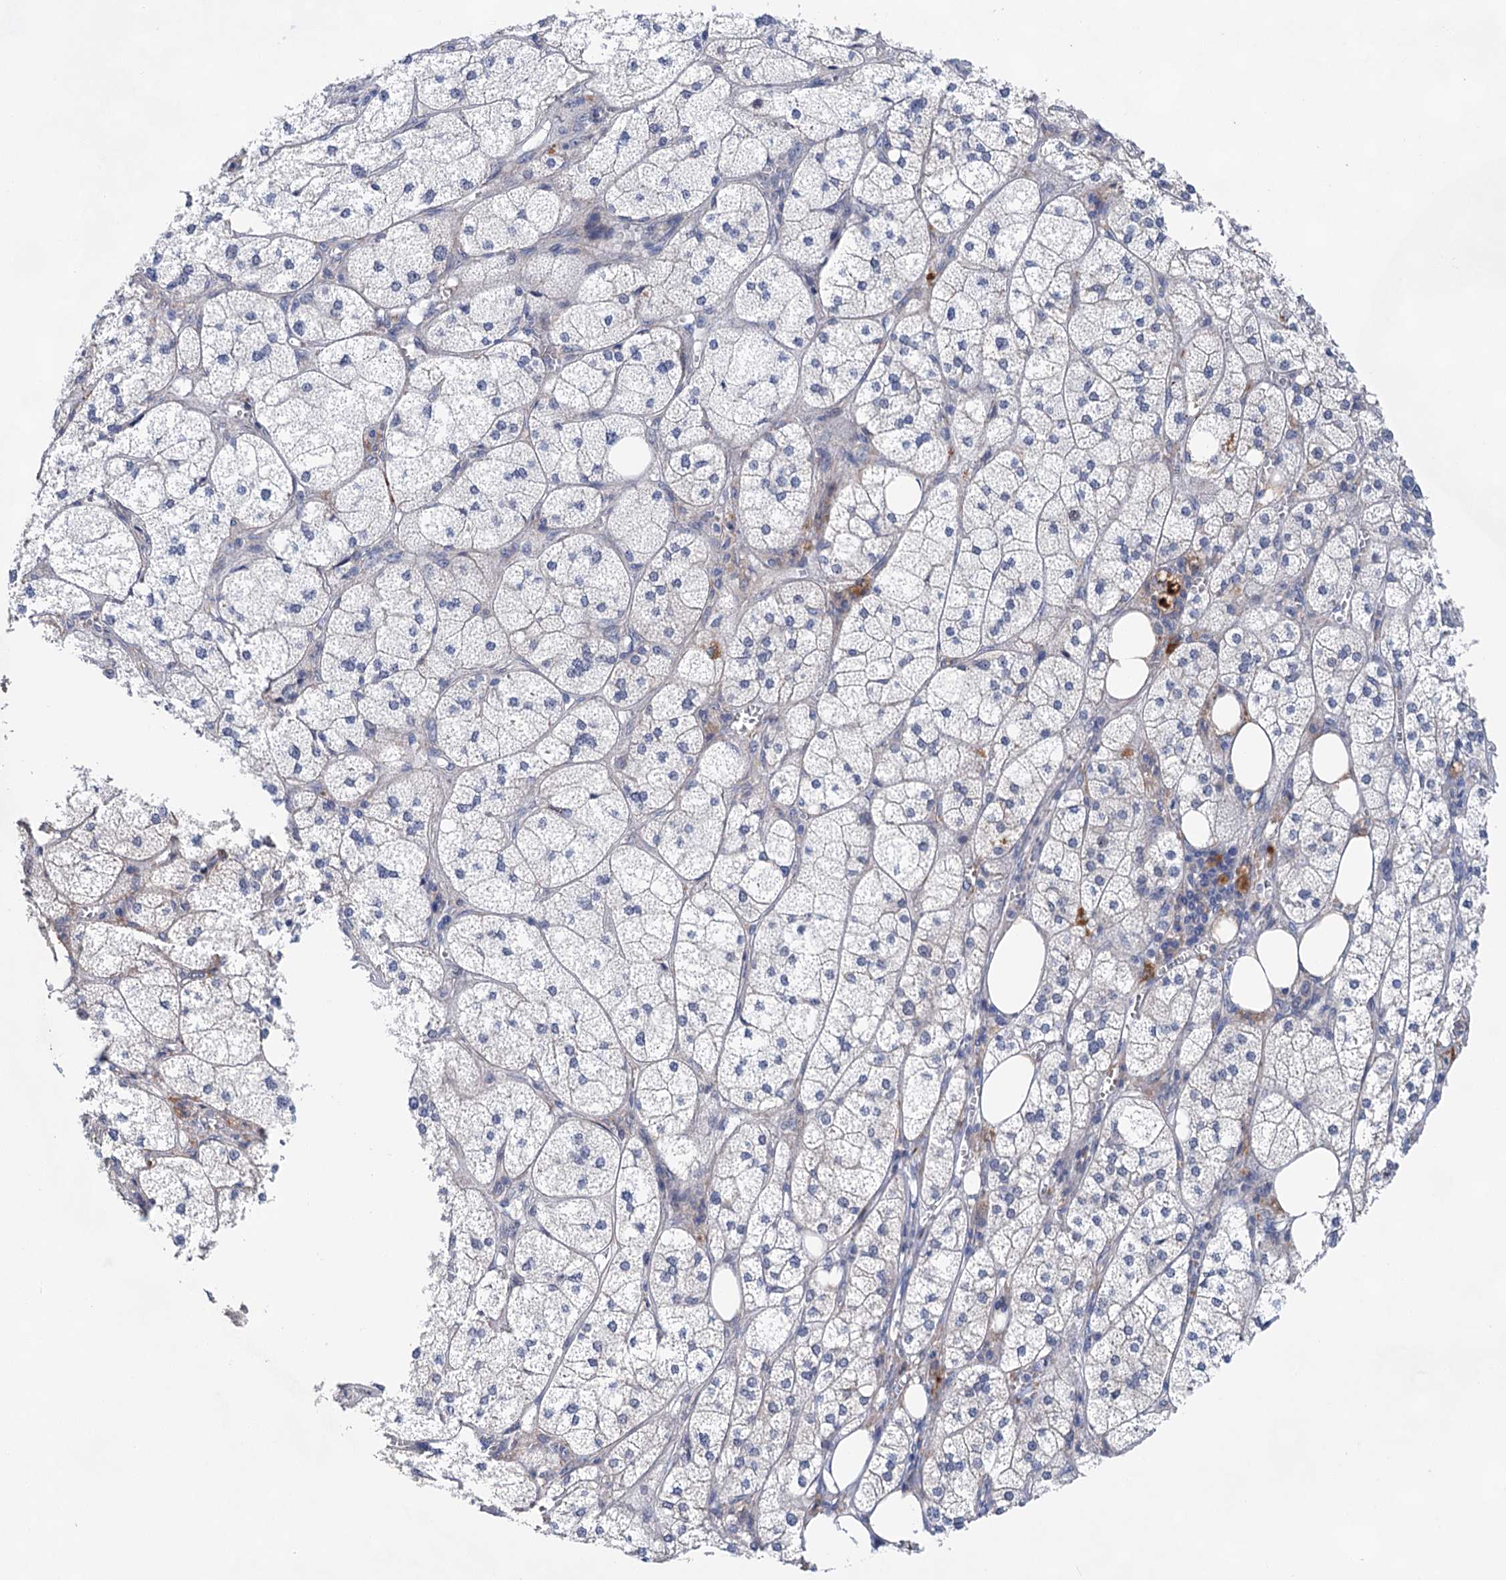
{"staining": {"intensity": "weak", "quantity": "<25%", "location": "cytoplasmic/membranous"}, "tissue": "adrenal gland", "cell_type": "Glandular cells", "image_type": "normal", "snomed": [{"axis": "morphology", "description": "Normal tissue, NOS"}, {"axis": "topography", "description": "Adrenal gland"}], "caption": "The immunohistochemistry (IHC) histopathology image has no significant expression in glandular cells of adrenal gland.", "gene": "MORN3", "patient": {"sex": "female", "age": 61}}